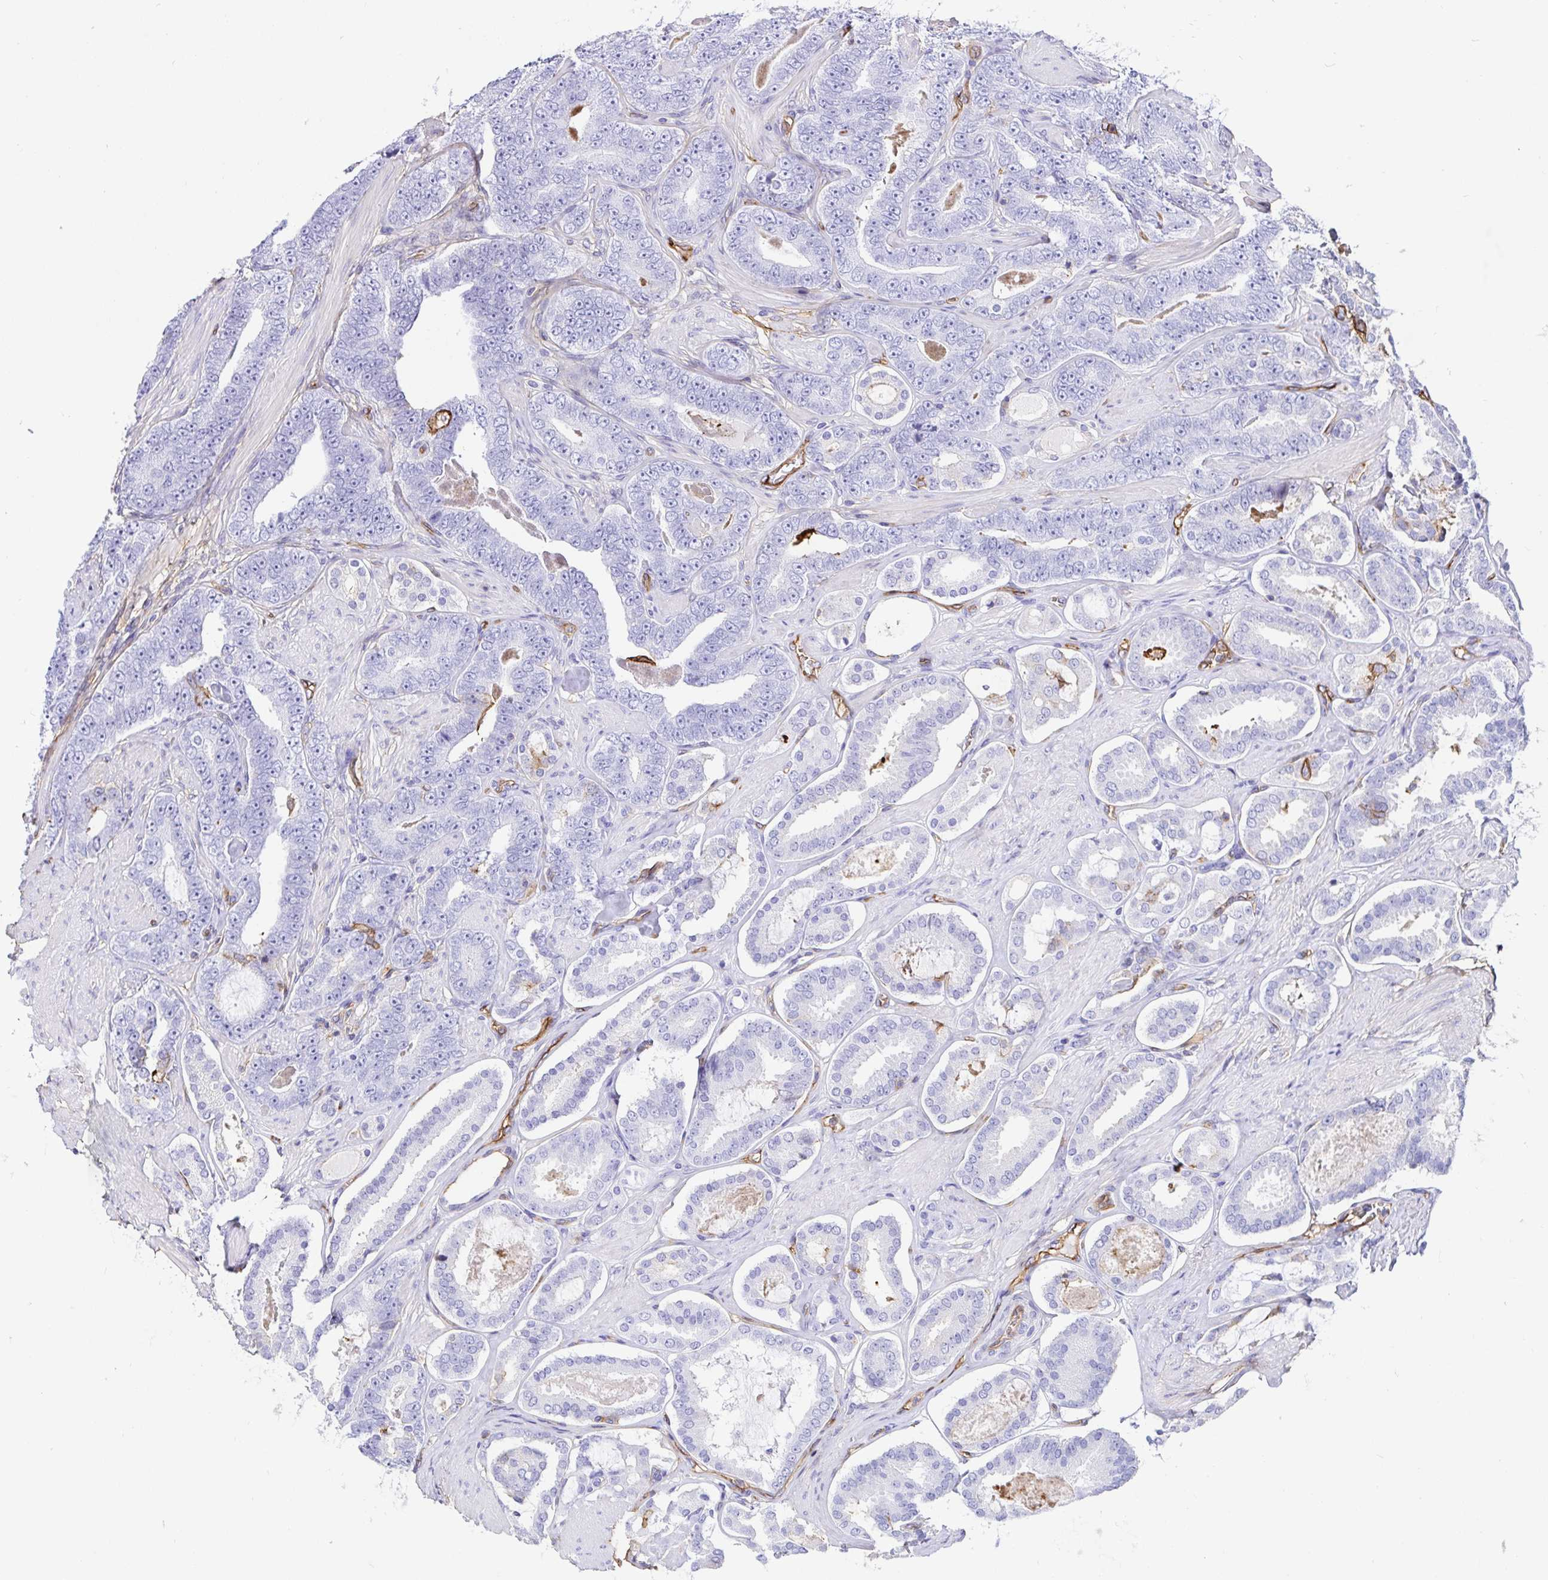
{"staining": {"intensity": "negative", "quantity": "none", "location": "none"}, "tissue": "prostate cancer", "cell_type": "Tumor cells", "image_type": "cancer", "snomed": [{"axis": "morphology", "description": "Adenocarcinoma, High grade"}, {"axis": "topography", "description": "Prostate"}], "caption": "Immunohistochemistry image of human high-grade adenocarcinoma (prostate) stained for a protein (brown), which shows no staining in tumor cells.", "gene": "ANXA2", "patient": {"sex": "male", "age": 63}}